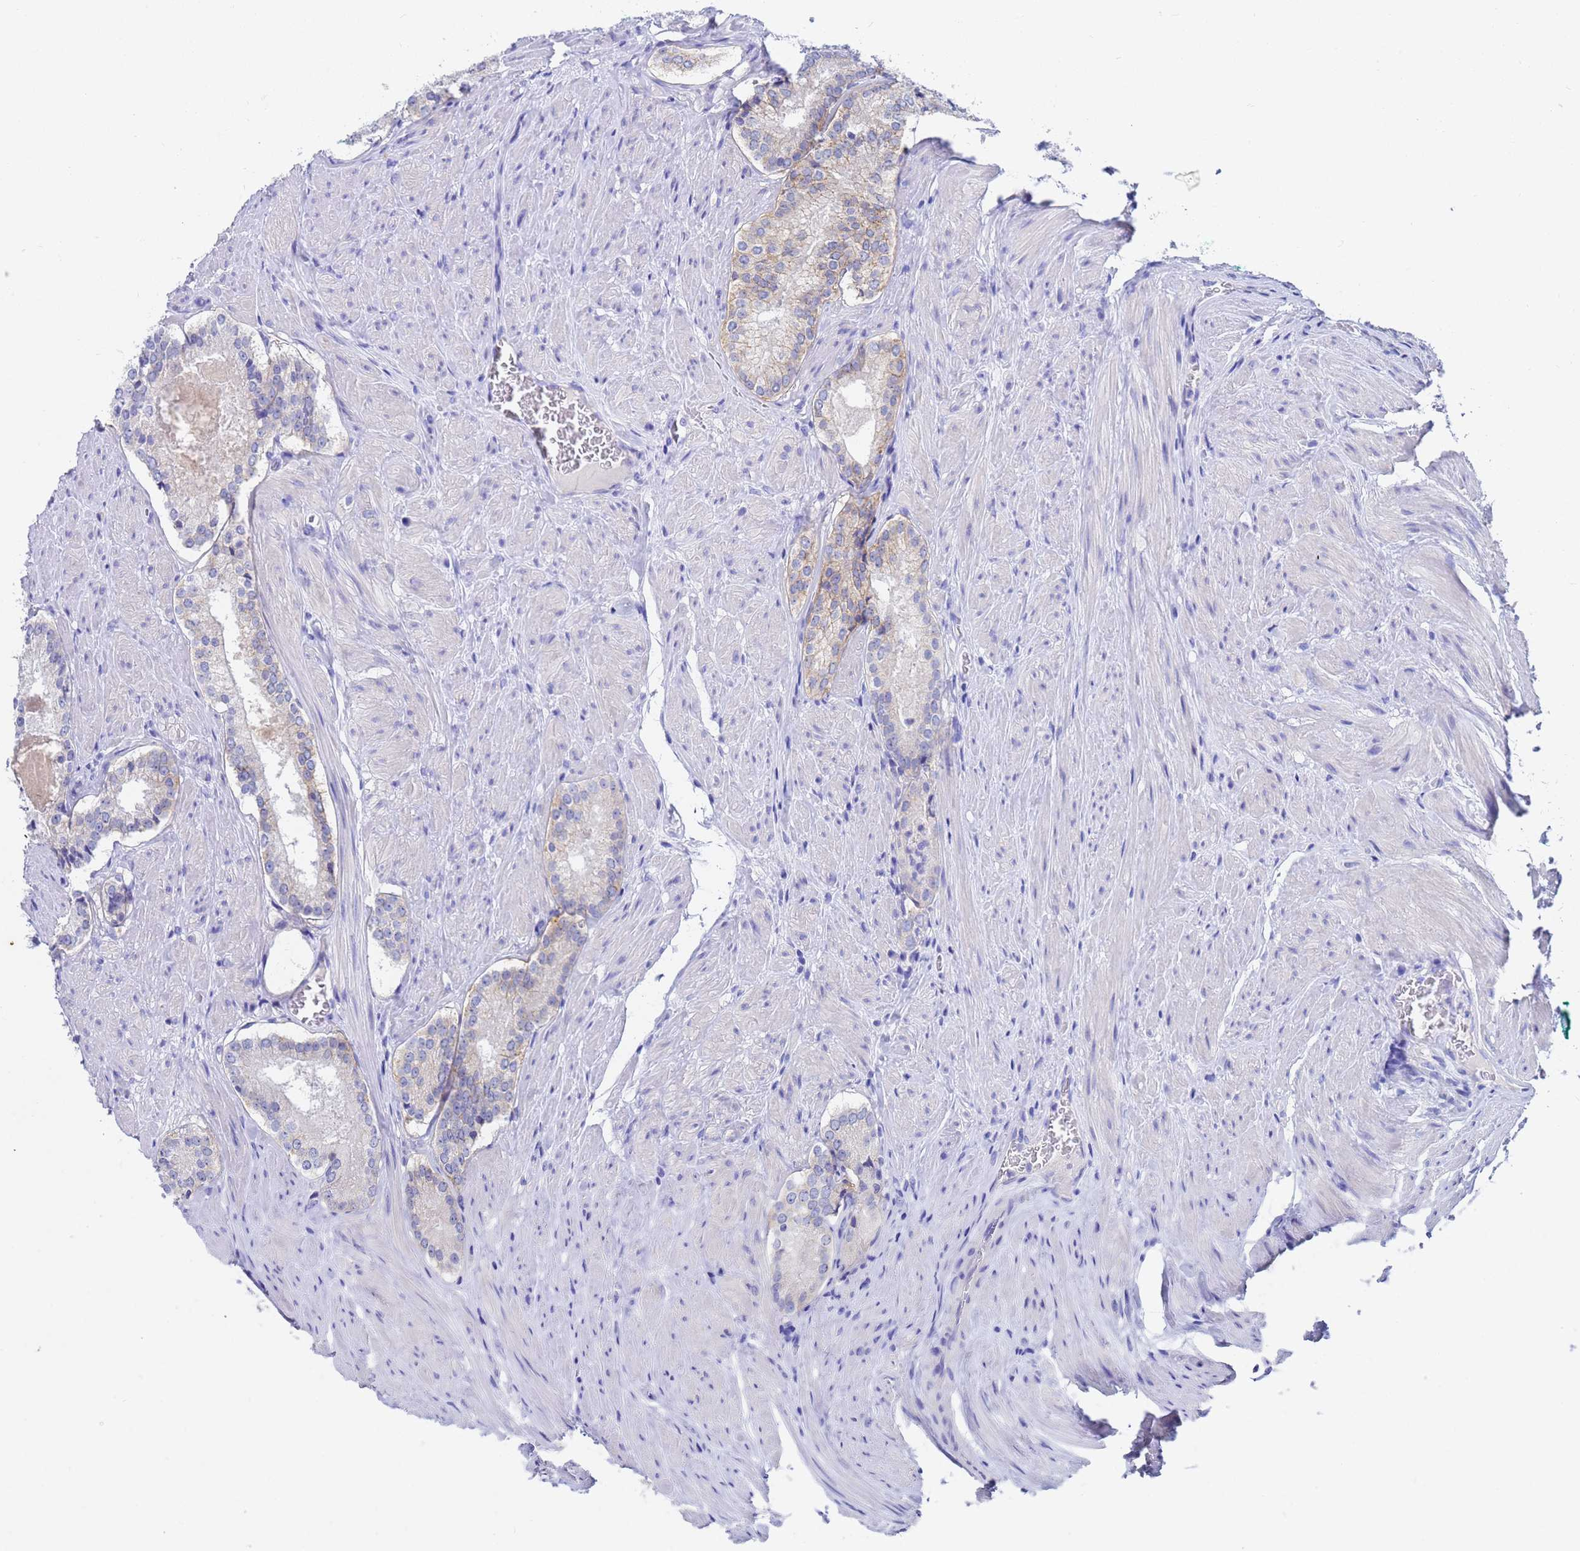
{"staining": {"intensity": "weak", "quantity": "<25%", "location": "cytoplasmic/membranous"}, "tissue": "prostate cancer", "cell_type": "Tumor cells", "image_type": "cancer", "snomed": [{"axis": "morphology", "description": "Adenocarcinoma, Low grade"}, {"axis": "topography", "description": "Prostate"}], "caption": "DAB immunohistochemical staining of human prostate adenocarcinoma (low-grade) displays no significant expression in tumor cells.", "gene": "C2orf72", "patient": {"sex": "male", "age": 54}}